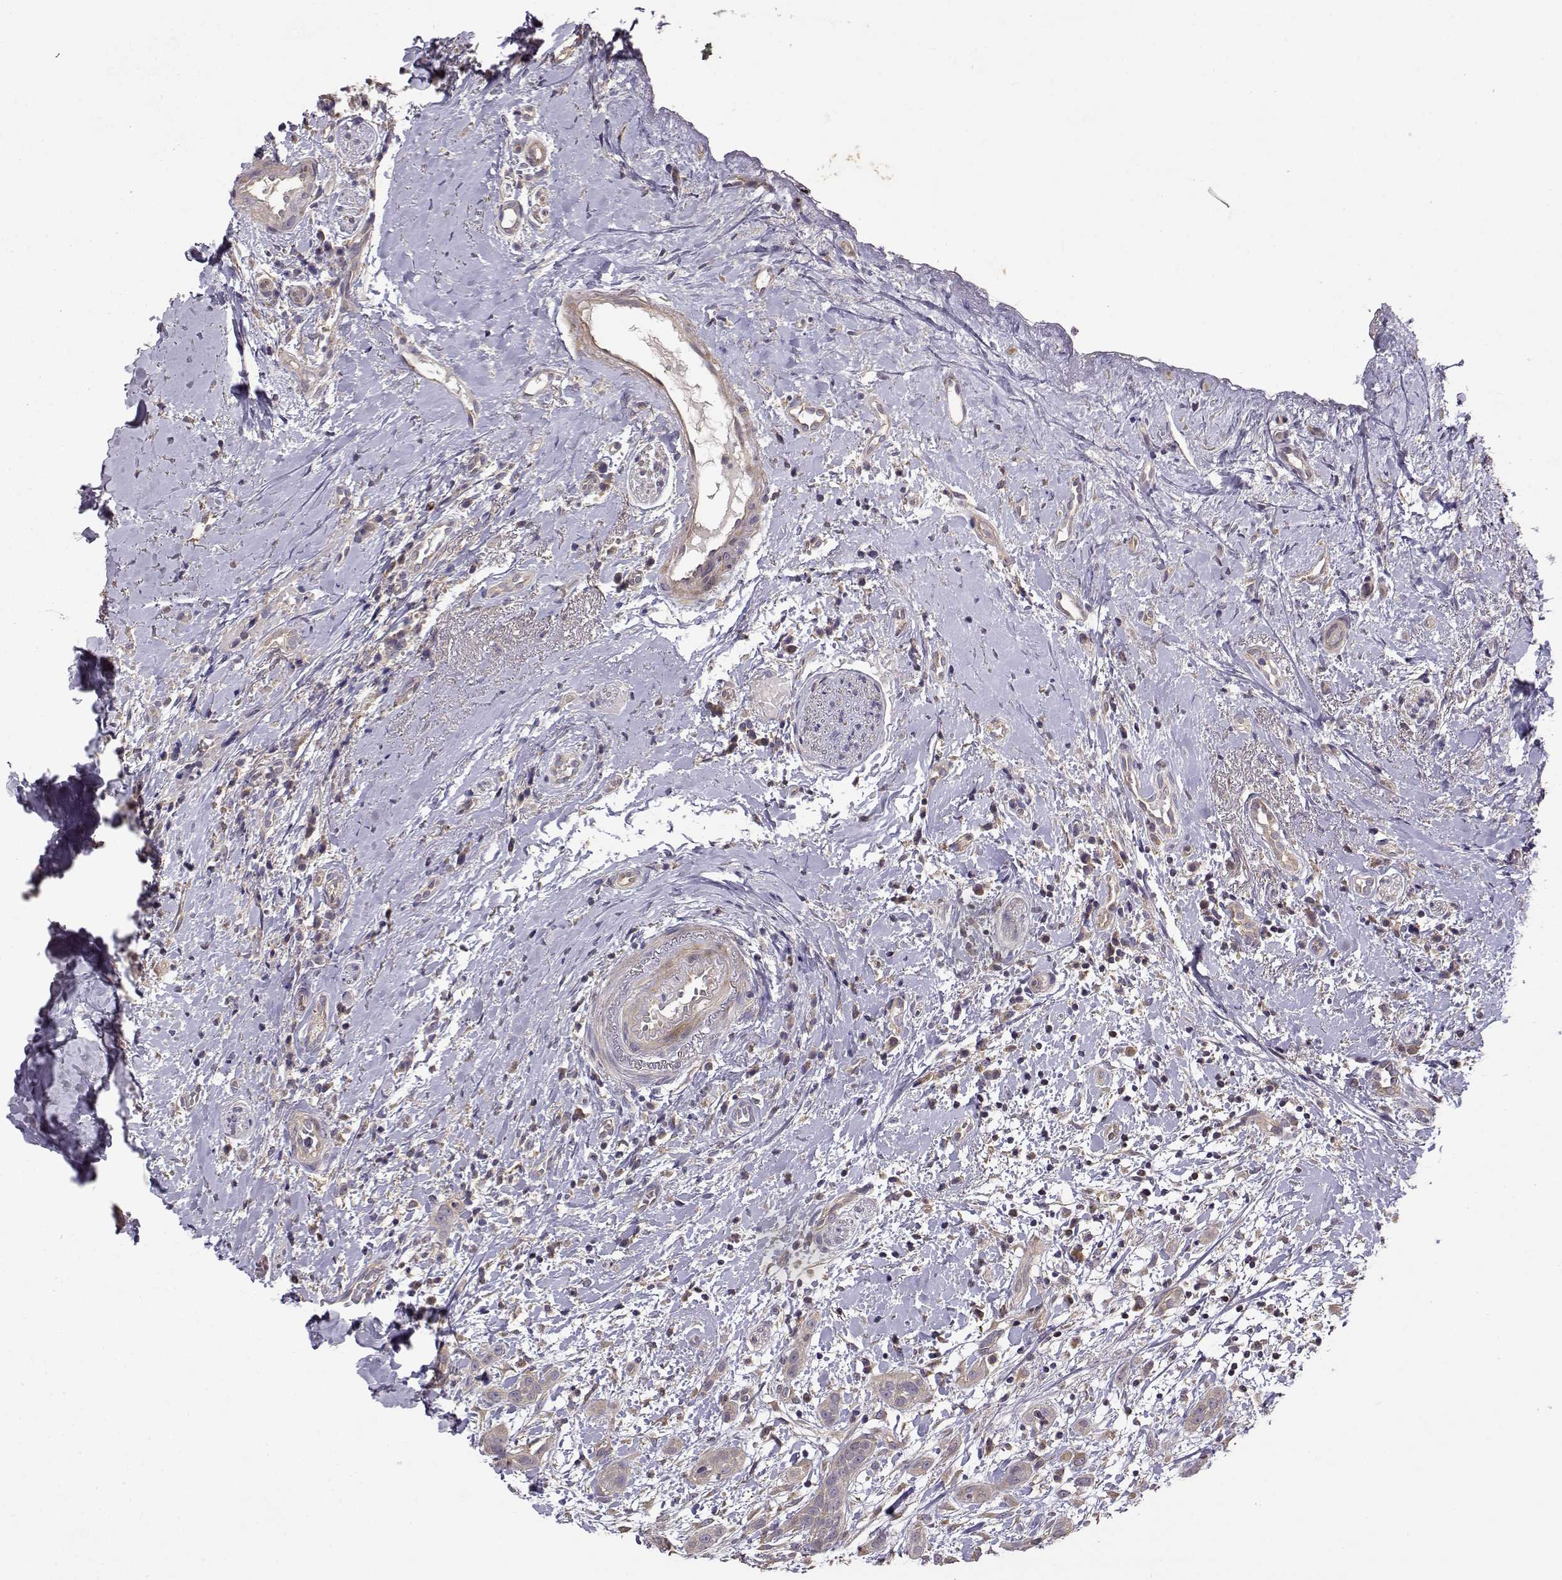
{"staining": {"intensity": "weak", "quantity": ">75%", "location": "cytoplasmic/membranous"}, "tissue": "head and neck cancer", "cell_type": "Tumor cells", "image_type": "cancer", "snomed": [{"axis": "morphology", "description": "Normal tissue, NOS"}, {"axis": "morphology", "description": "Squamous cell carcinoma, NOS"}, {"axis": "topography", "description": "Oral tissue"}, {"axis": "topography", "description": "Salivary gland"}, {"axis": "topography", "description": "Head-Neck"}], "caption": "This is a photomicrograph of immunohistochemistry staining of head and neck cancer, which shows weak expression in the cytoplasmic/membranous of tumor cells.", "gene": "CRIM1", "patient": {"sex": "female", "age": 62}}